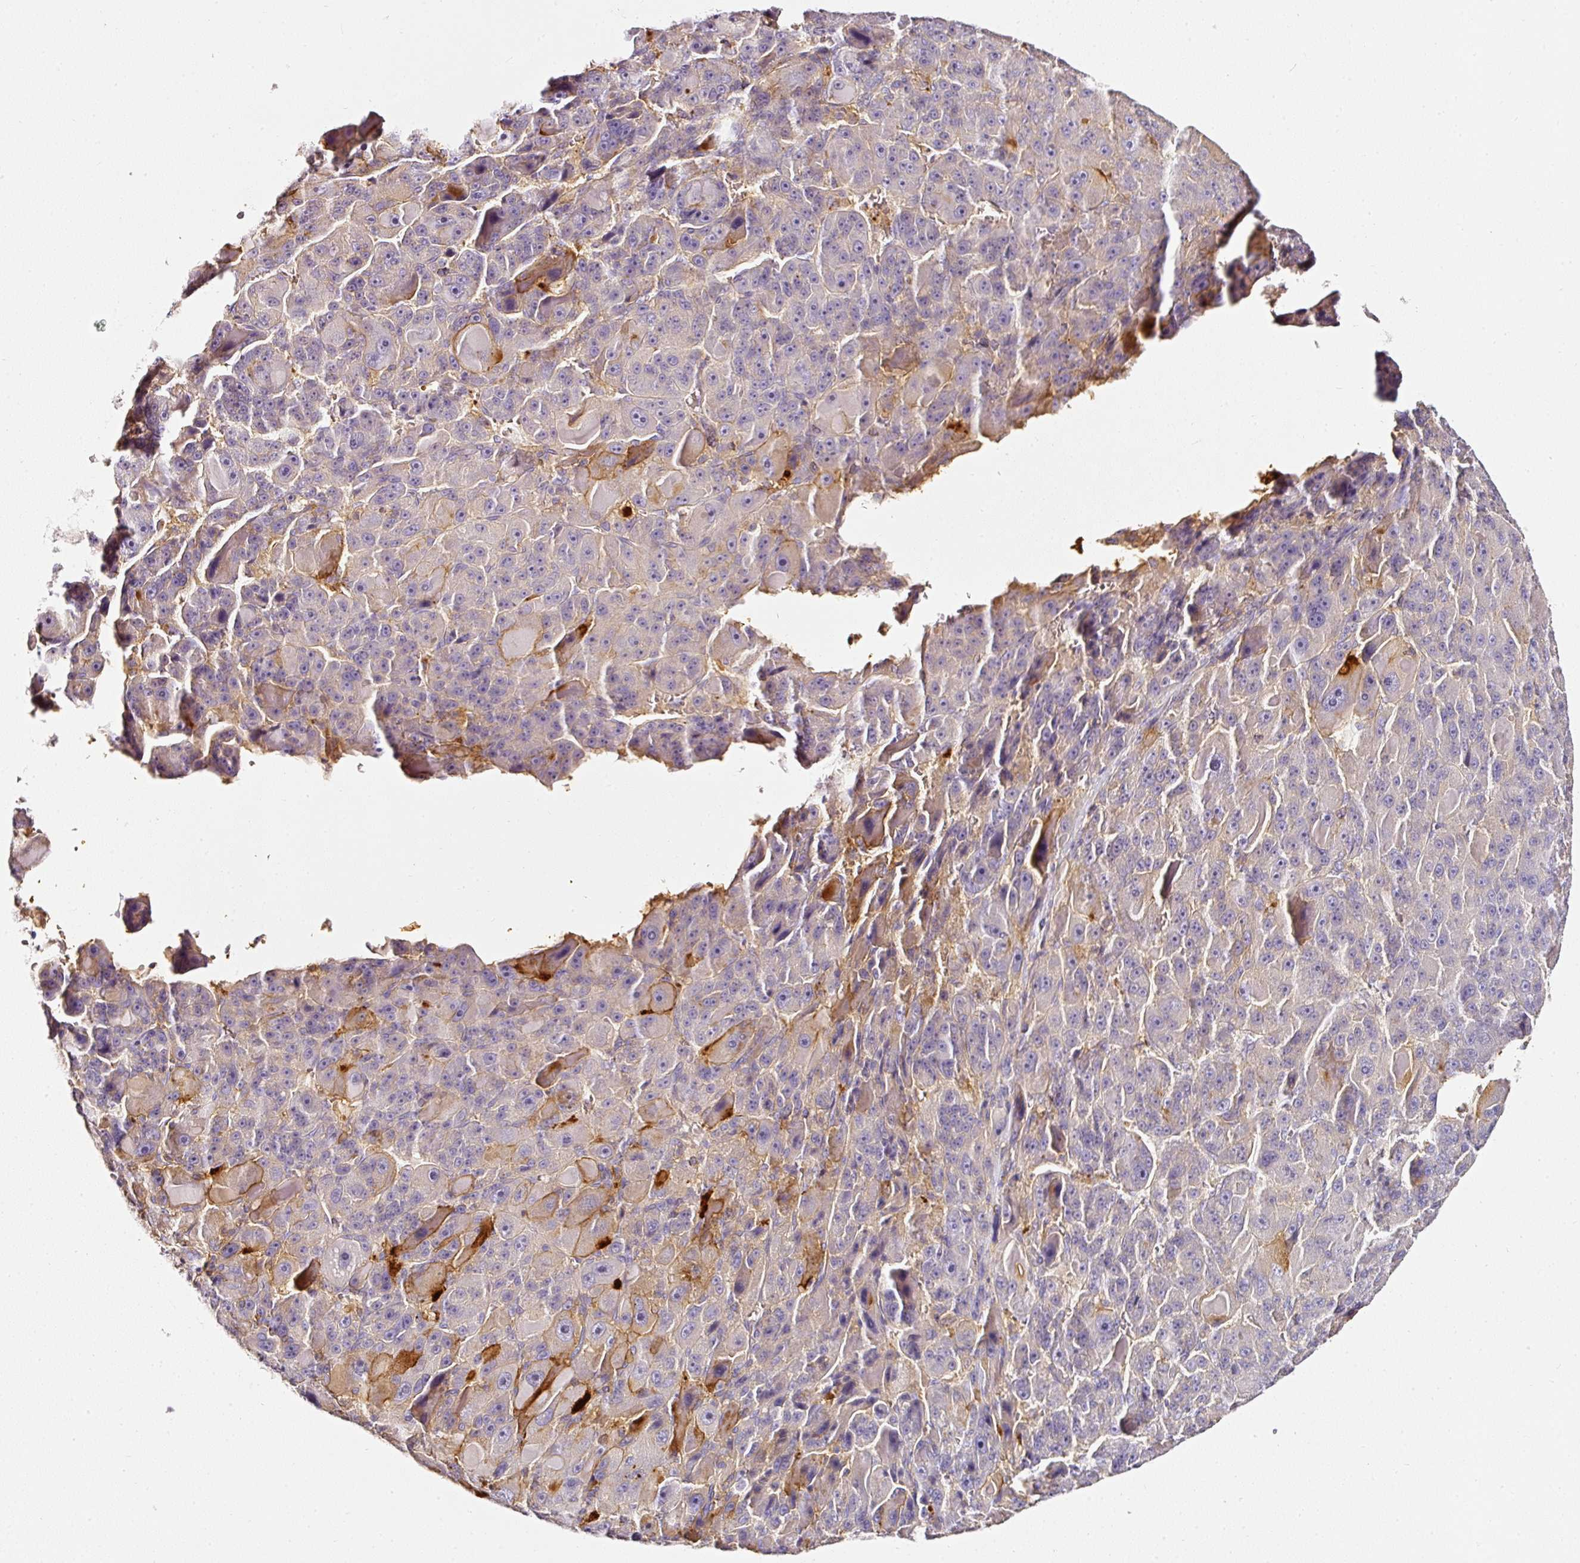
{"staining": {"intensity": "moderate", "quantity": "<25%", "location": "cytoplasmic/membranous"}, "tissue": "liver cancer", "cell_type": "Tumor cells", "image_type": "cancer", "snomed": [{"axis": "morphology", "description": "Carcinoma, Hepatocellular, NOS"}, {"axis": "topography", "description": "Liver"}], "caption": "Tumor cells demonstrate moderate cytoplasmic/membranous expression in about <25% of cells in liver cancer (hepatocellular carcinoma). (DAB IHC with brightfield microscopy, high magnification).", "gene": "CD47", "patient": {"sex": "male", "age": 76}}